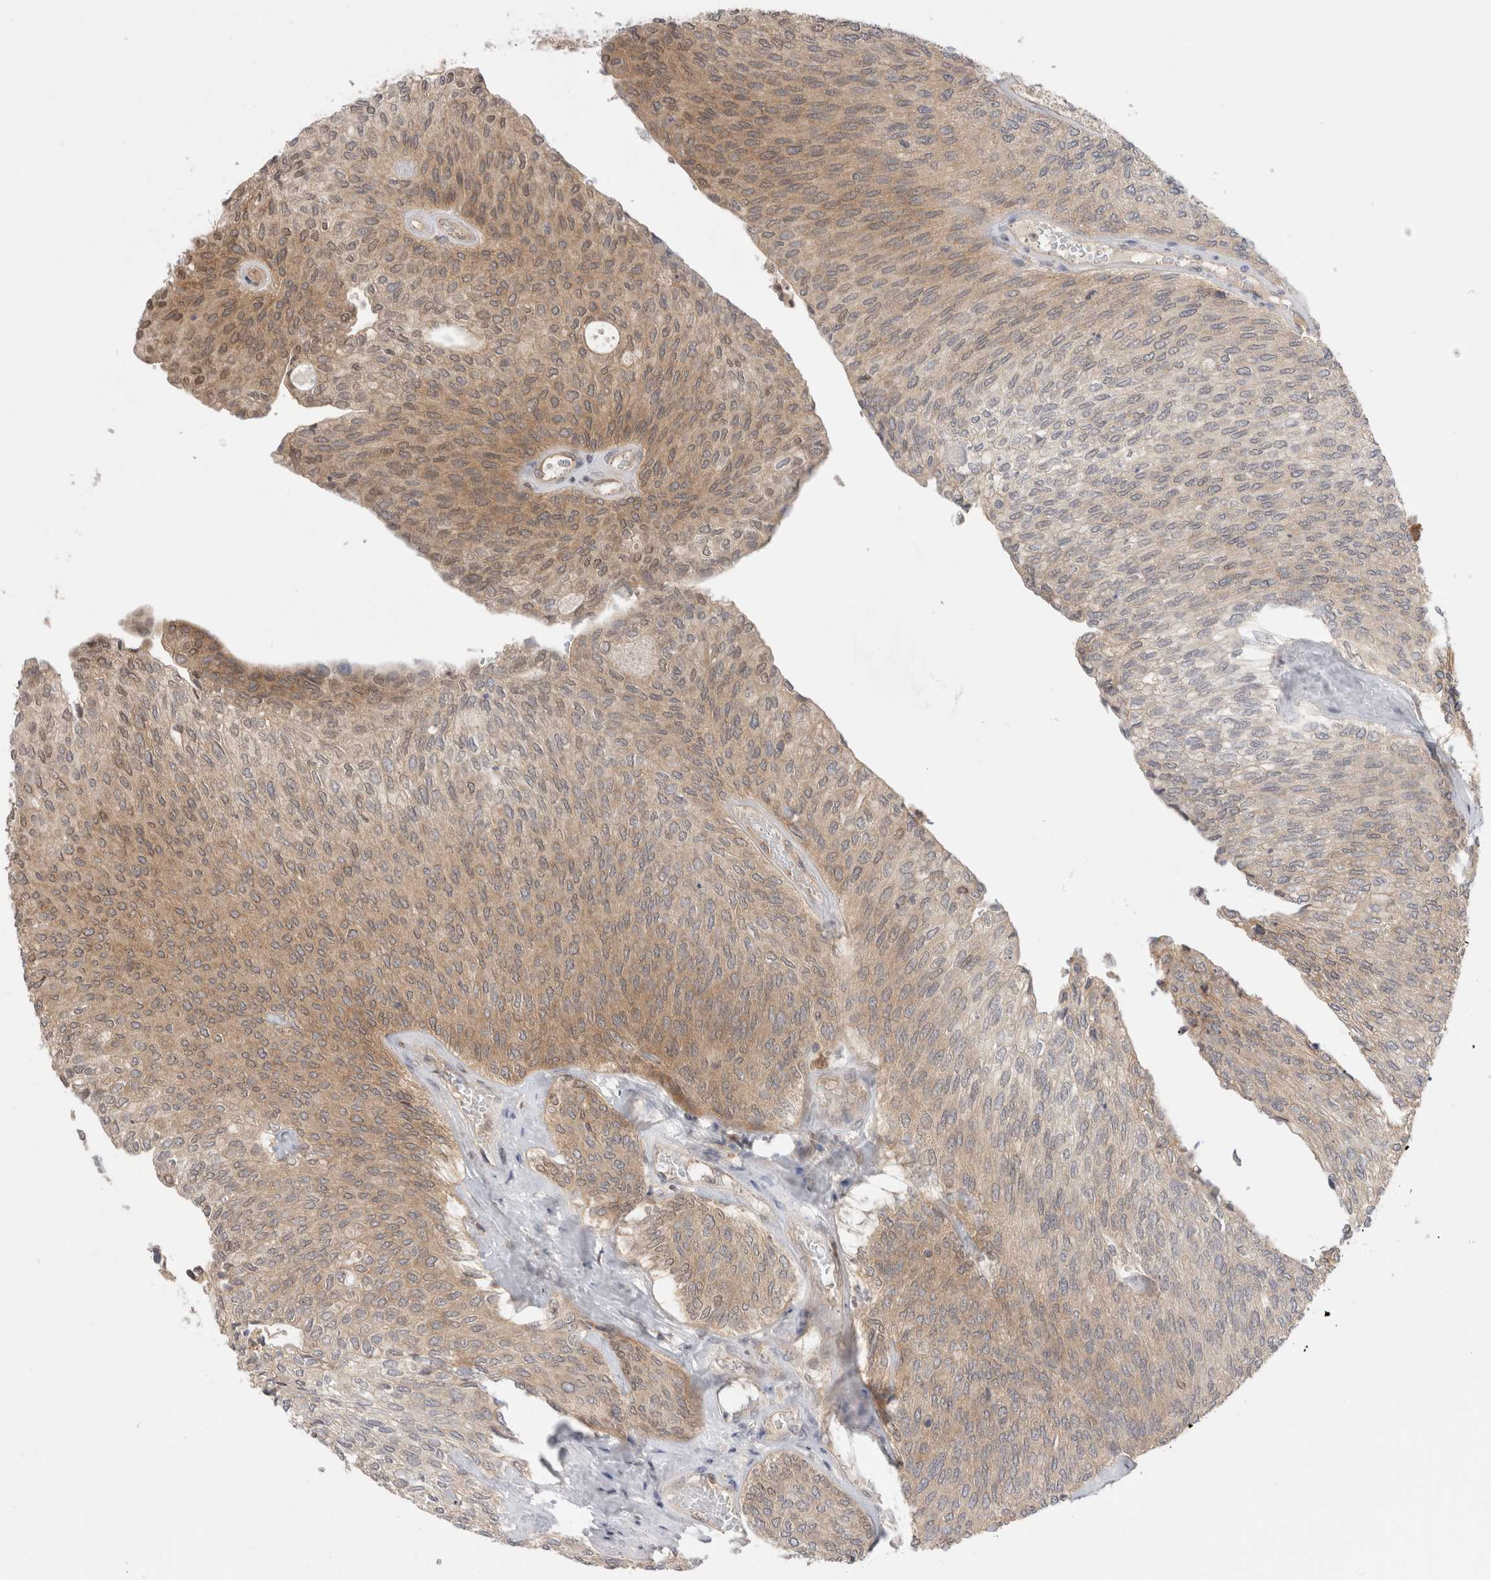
{"staining": {"intensity": "weak", "quantity": ">75%", "location": "cytoplasmic/membranous"}, "tissue": "urothelial cancer", "cell_type": "Tumor cells", "image_type": "cancer", "snomed": [{"axis": "morphology", "description": "Urothelial carcinoma, Low grade"}, {"axis": "topography", "description": "Urinary bladder"}], "caption": "An image of human urothelial cancer stained for a protein displays weak cytoplasmic/membranous brown staining in tumor cells.", "gene": "NFKB1", "patient": {"sex": "female", "age": 79}}